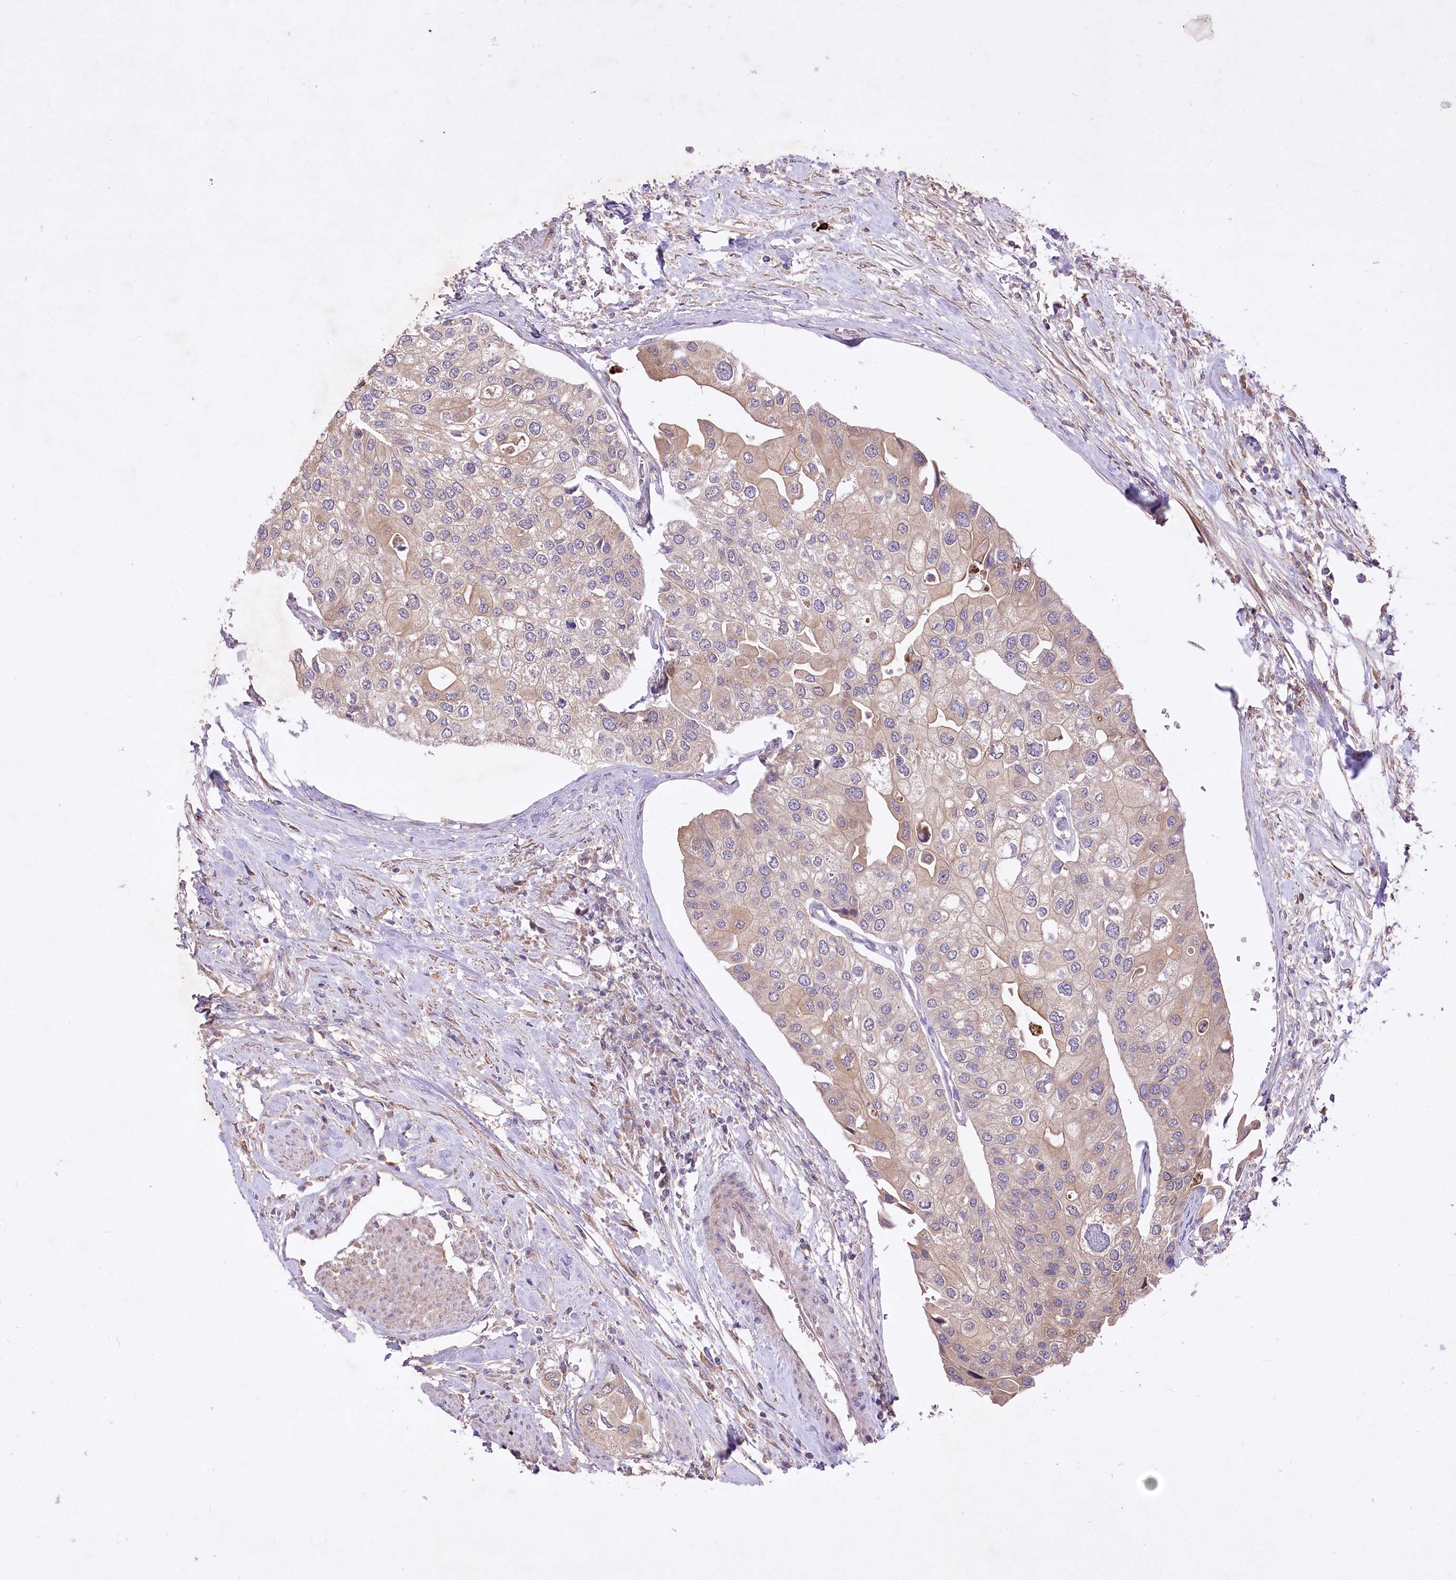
{"staining": {"intensity": "weak", "quantity": "25%-75%", "location": "cytoplasmic/membranous"}, "tissue": "urothelial cancer", "cell_type": "Tumor cells", "image_type": "cancer", "snomed": [{"axis": "morphology", "description": "Urothelial carcinoma, High grade"}, {"axis": "topography", "description": "Urinary bladder"}], "caption": "Protein analysis of urothelial cancer tissue shows weak cytoplasmic/membranous positivity in approximately 25%-75% of tumor cells. Nuclei are stained in blue.", "gene": "HELT", "patient": {"sex": "male", "age": 64}}